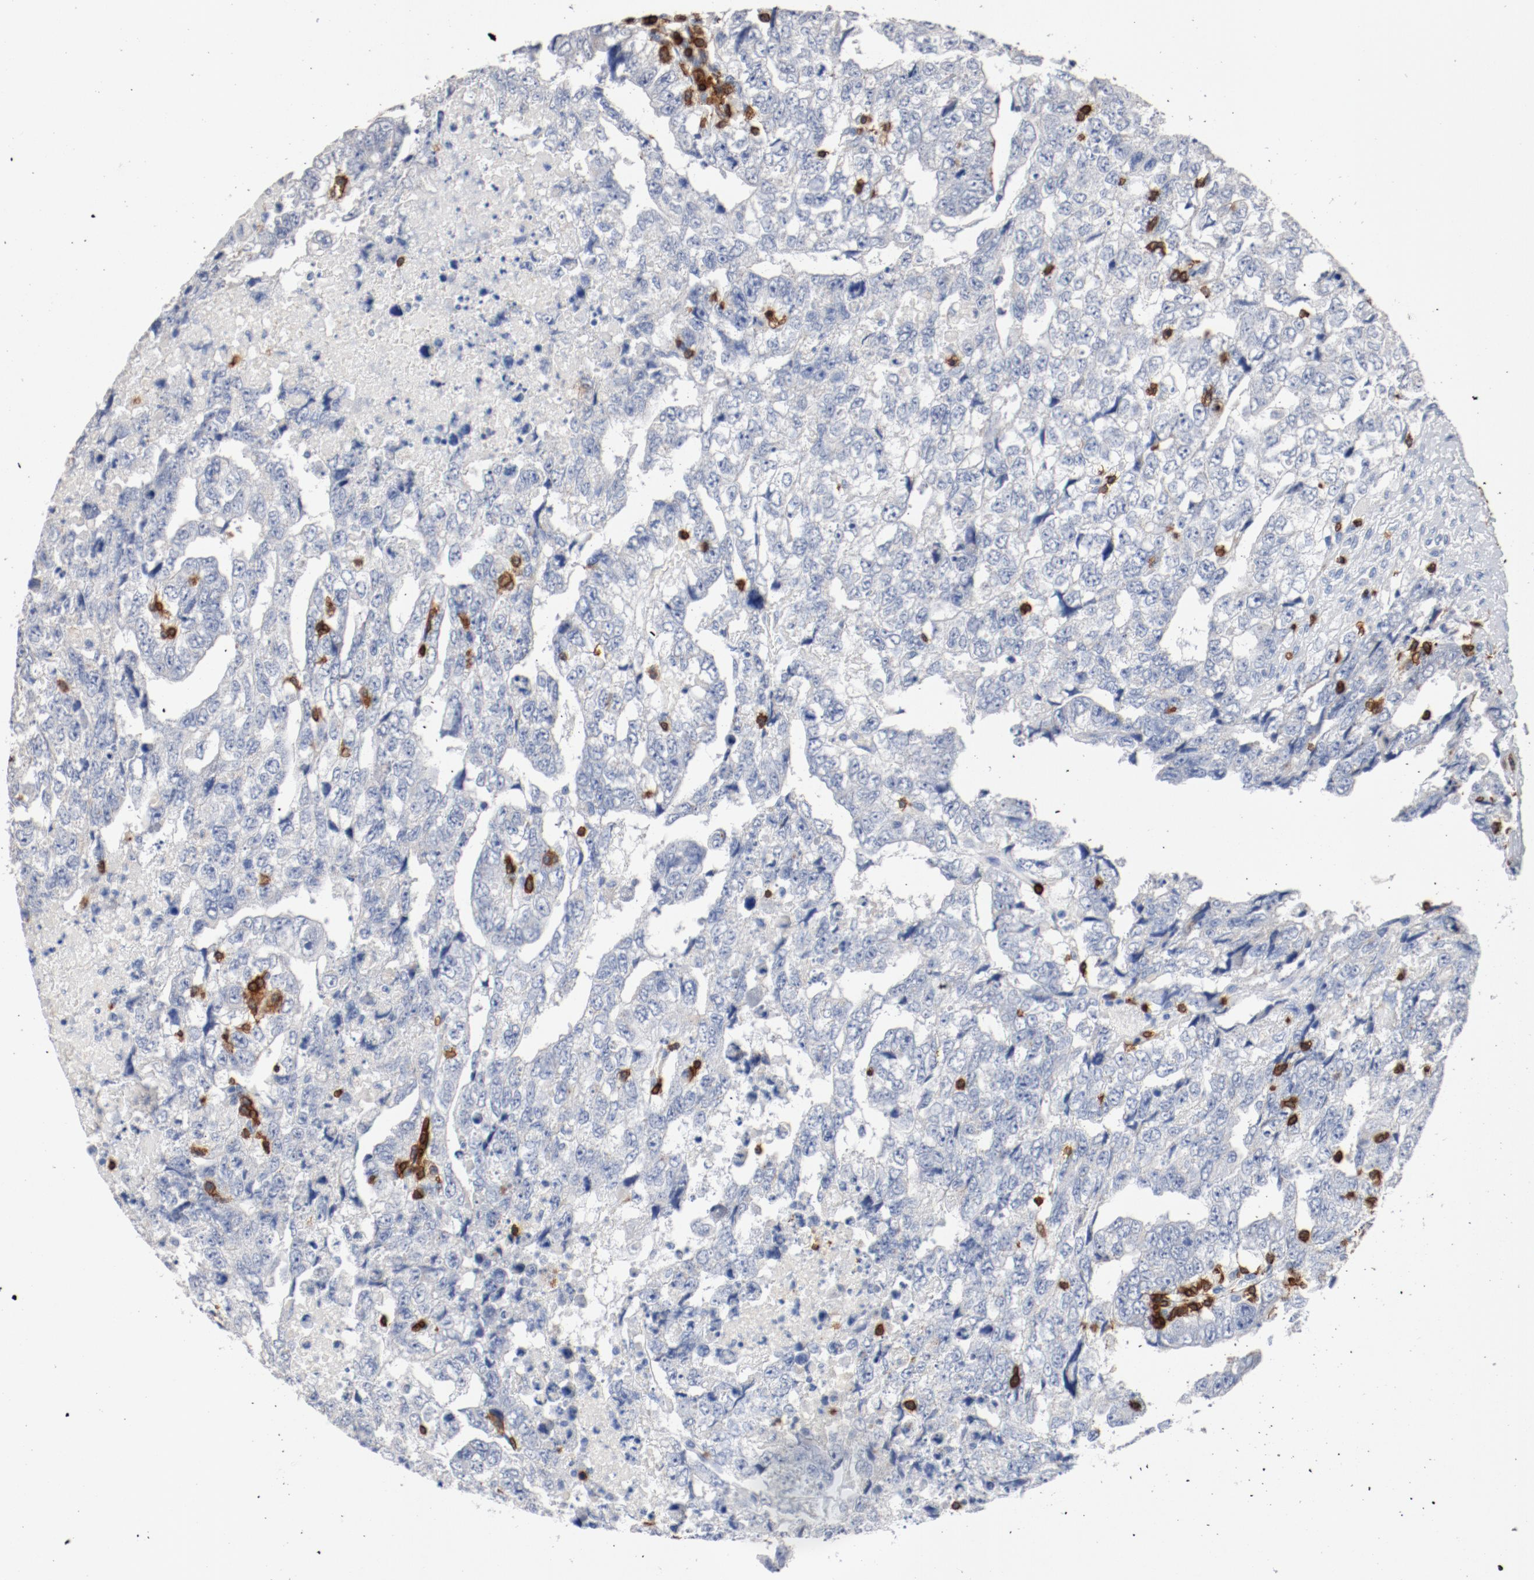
{"staining": {"intensity": "negative", "quantity": "none", "location": "none"}, "tissue": "testis cancer", "cell_type": "Tumor cells", "image_type": "cancer", "snomed": [{"axis": "morphology", "description": "Carcinoma, Embryonal, NOS"}, {"axis": "topography", "description": "Testis"}], "caption": "A high-resolution photomicrograph shows immunohistochemistry staining of testis cancer, which reveals no significant staining in tumor cells.", "gene": "CD247", "patient": {"sex": "male", "age": 36}}